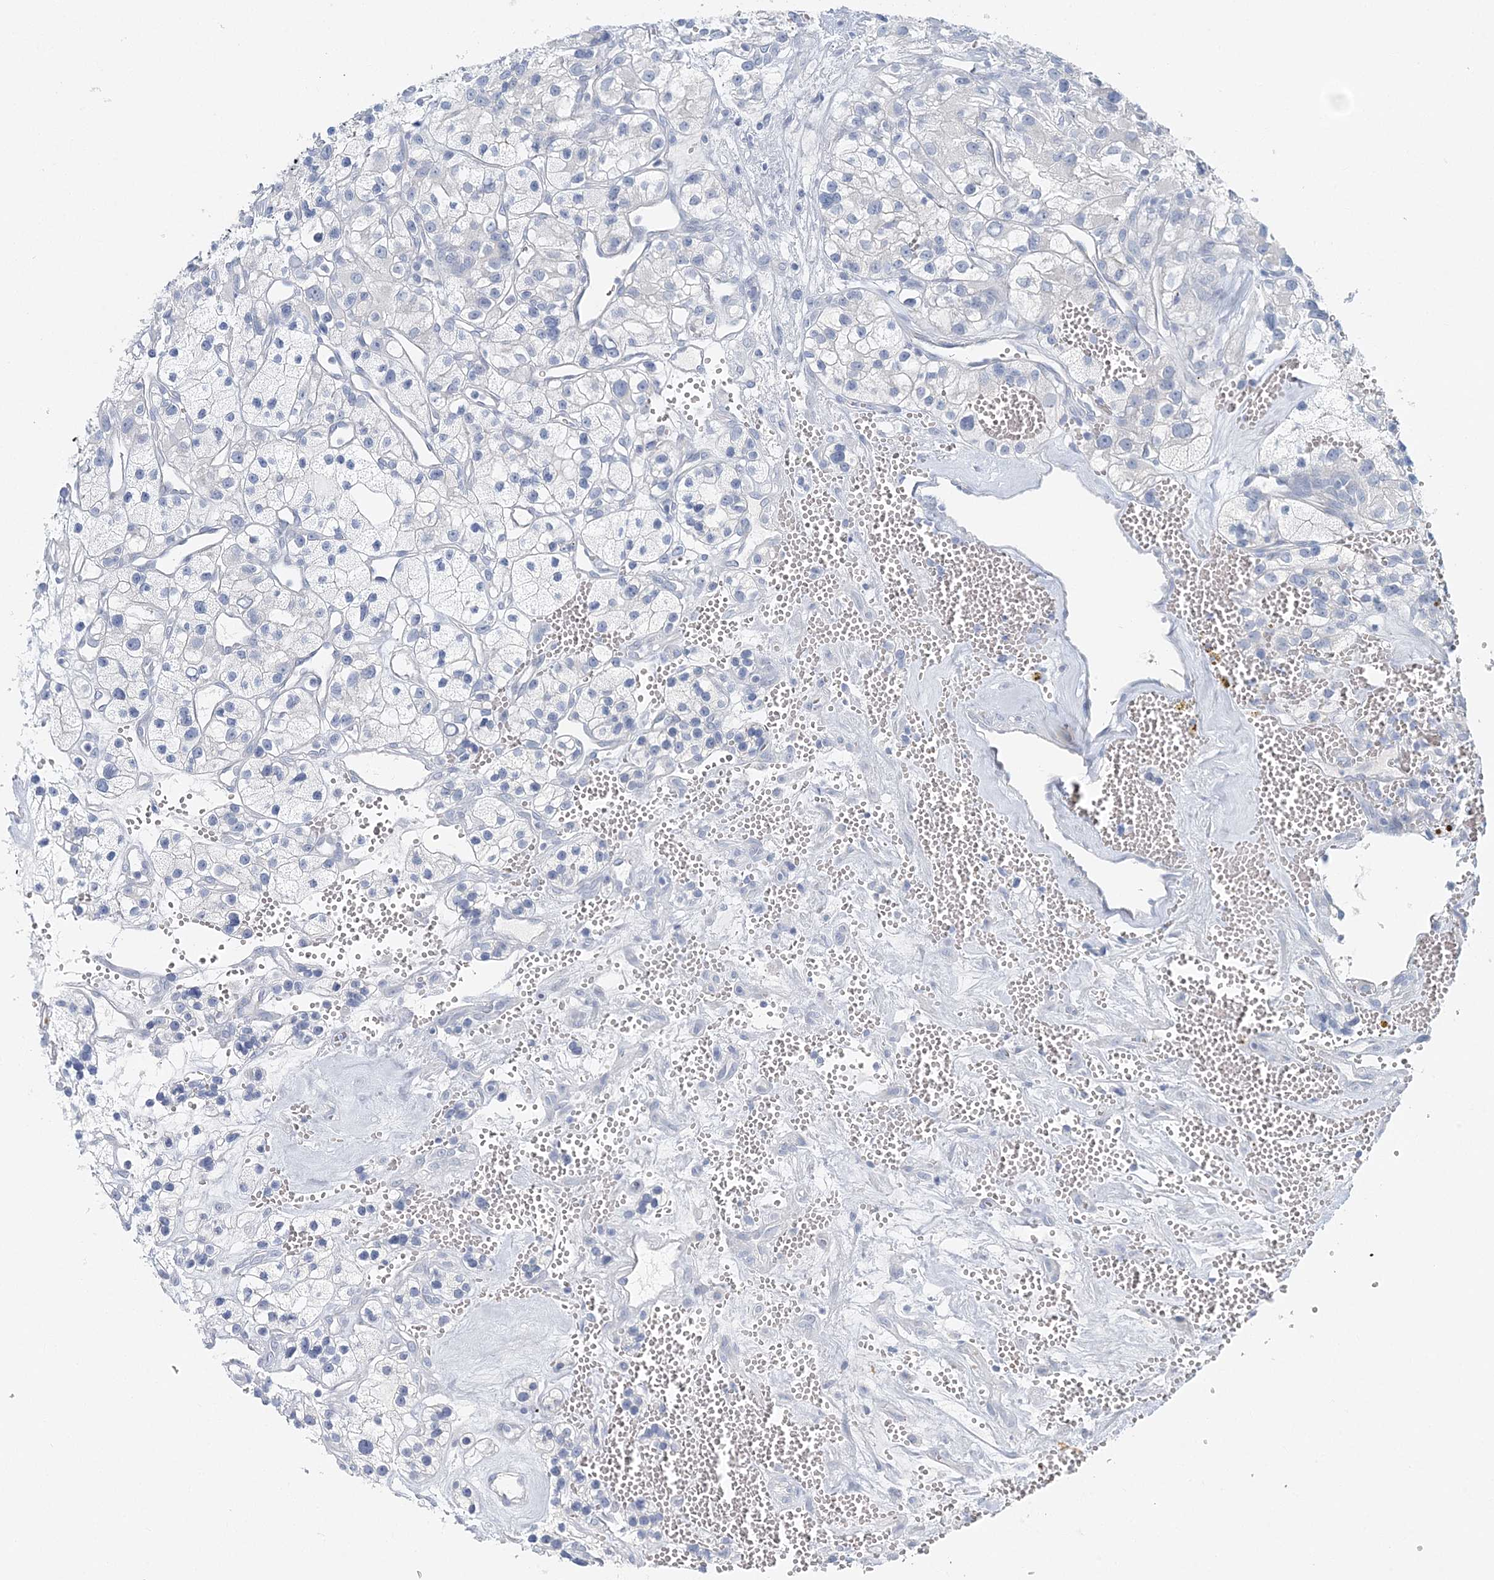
{"staining": {"intensity": "negative", "quantity": "none", "location": "none"}, "tissue": "renal cancer", "cell_type": "Tumor cells", "image_type": "cancer", "snomed": [{"axis": "morphology", "description": "Adenocarcinoma, NOS"}, {"axis": "topography", "description": "Kidney"}], "caption": "Image shows no significant protein staining in tumor cells of renal cancer.", "gene": "VILL", "patient": {"sex": "female", "age": 57}}